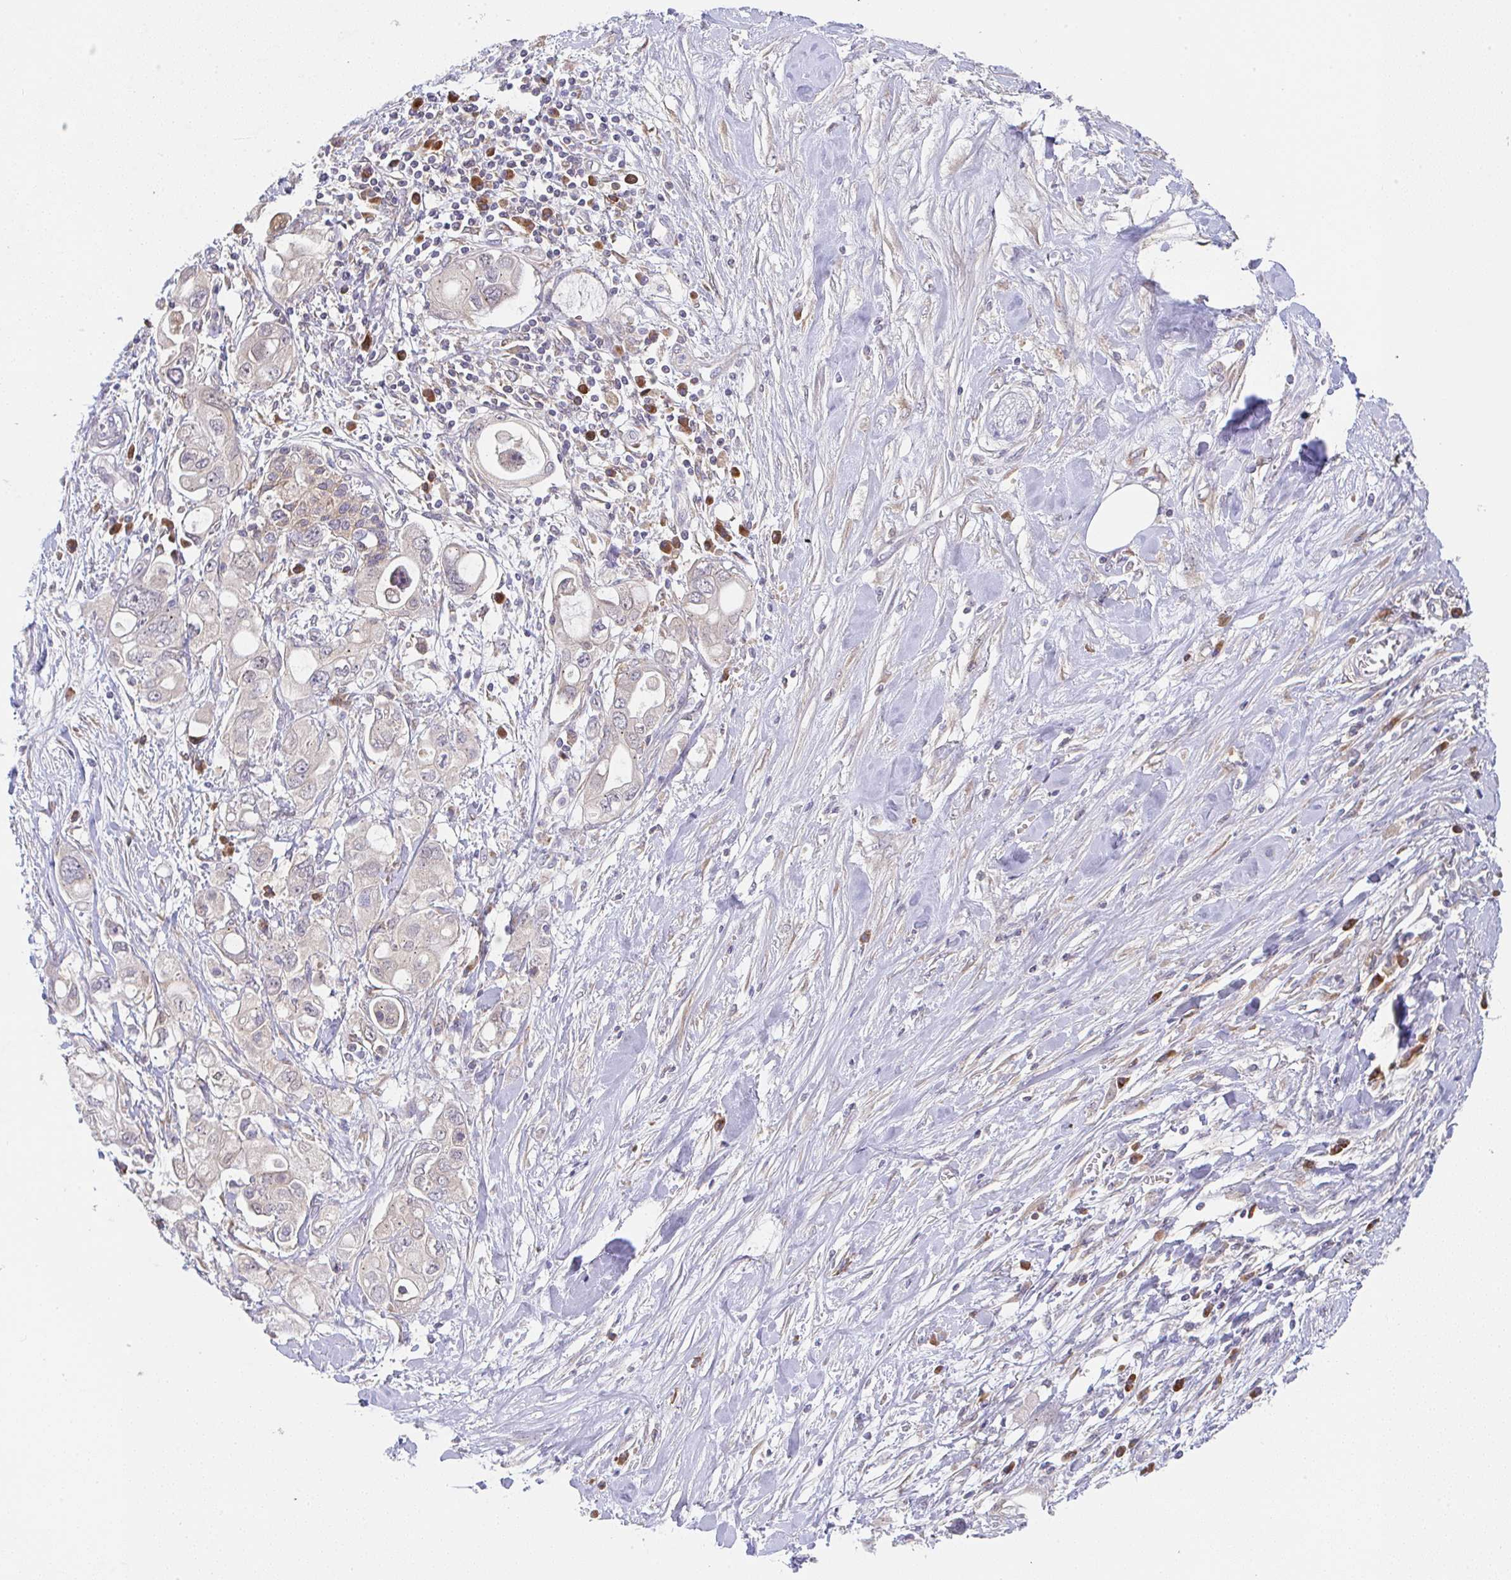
{"staining": {"intensity": "negative", "quantity": "none", "location": "none"}, "tissue": "pancreatic cancer", "cell_type": "Tumor cells", "image_type": "cancer", "snomed": [{"axis": "morphology", "description": "Adenocarcinoma, NOS"}, {"axis": "topography", "description": "Pancreas"}], "caption": "Immunohistochemical staining of pancreatic cancer displays no significant expression in tumor cells.", "gene": "DERL2", "patient": {"sex": "female", "age": 56}}